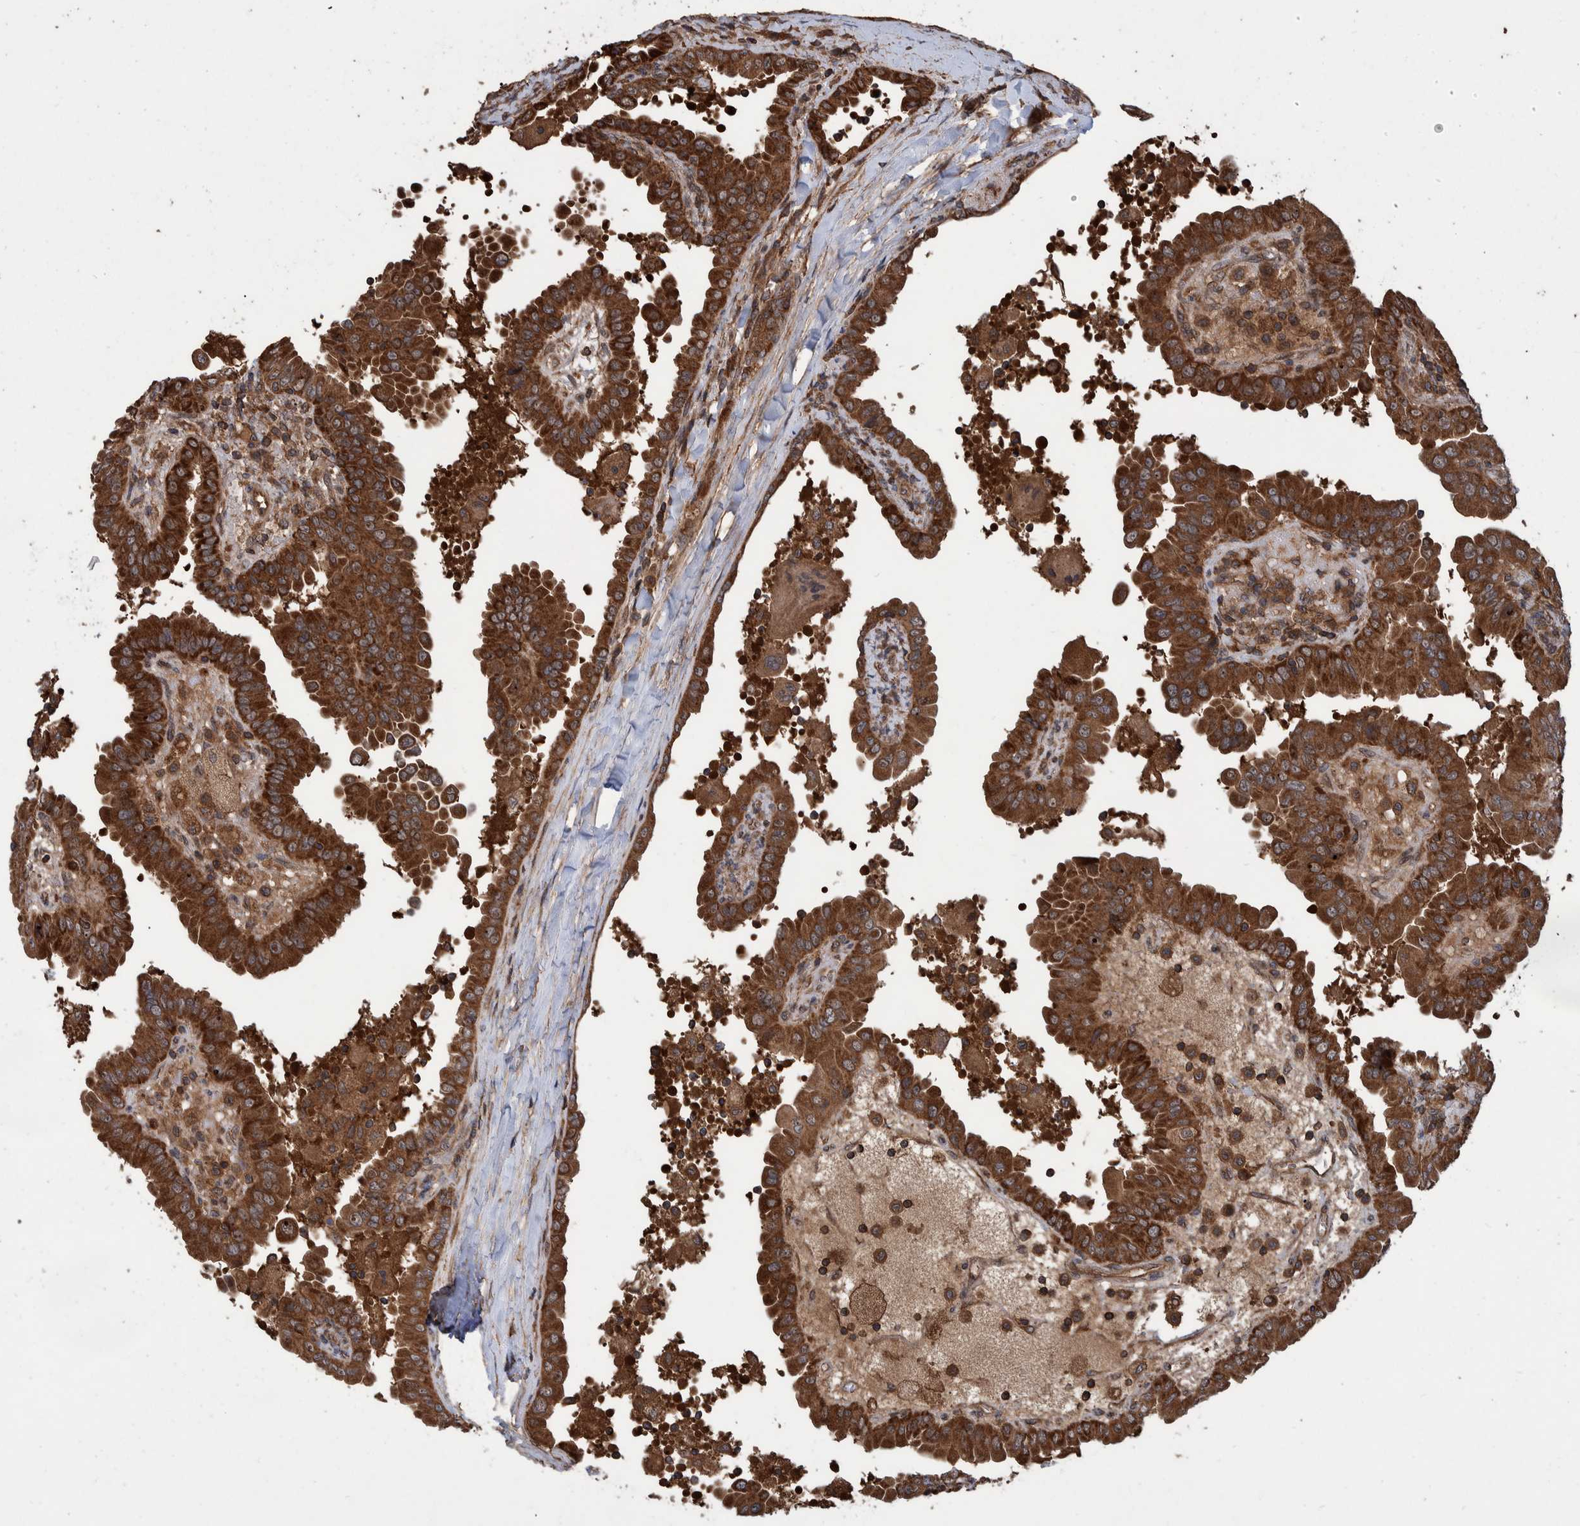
{"staining": {"intensity": "strong", "quantity": ">75%", "location": "cytoplasmic/membranous"}, "tissue": "thyroid cancer", "cell_type": "Tumor cells", "image_type": "cancer", "snomed": [{"axis": "morphology", "description": "Papillary adenocarcinoma, NOS"}, {"axis": "topography", "description": "Thyroid gland"}], "caption": "Approximately >75% of tumor cells in human thyroid cancer (papillary adenocarcinoma) demonstrate strong cytoplasmic/membranous protein staining as visualized by brown immunohistochemical staining.", "gene": "VBP1", "patient": {"sex": "male", "age": 33}}